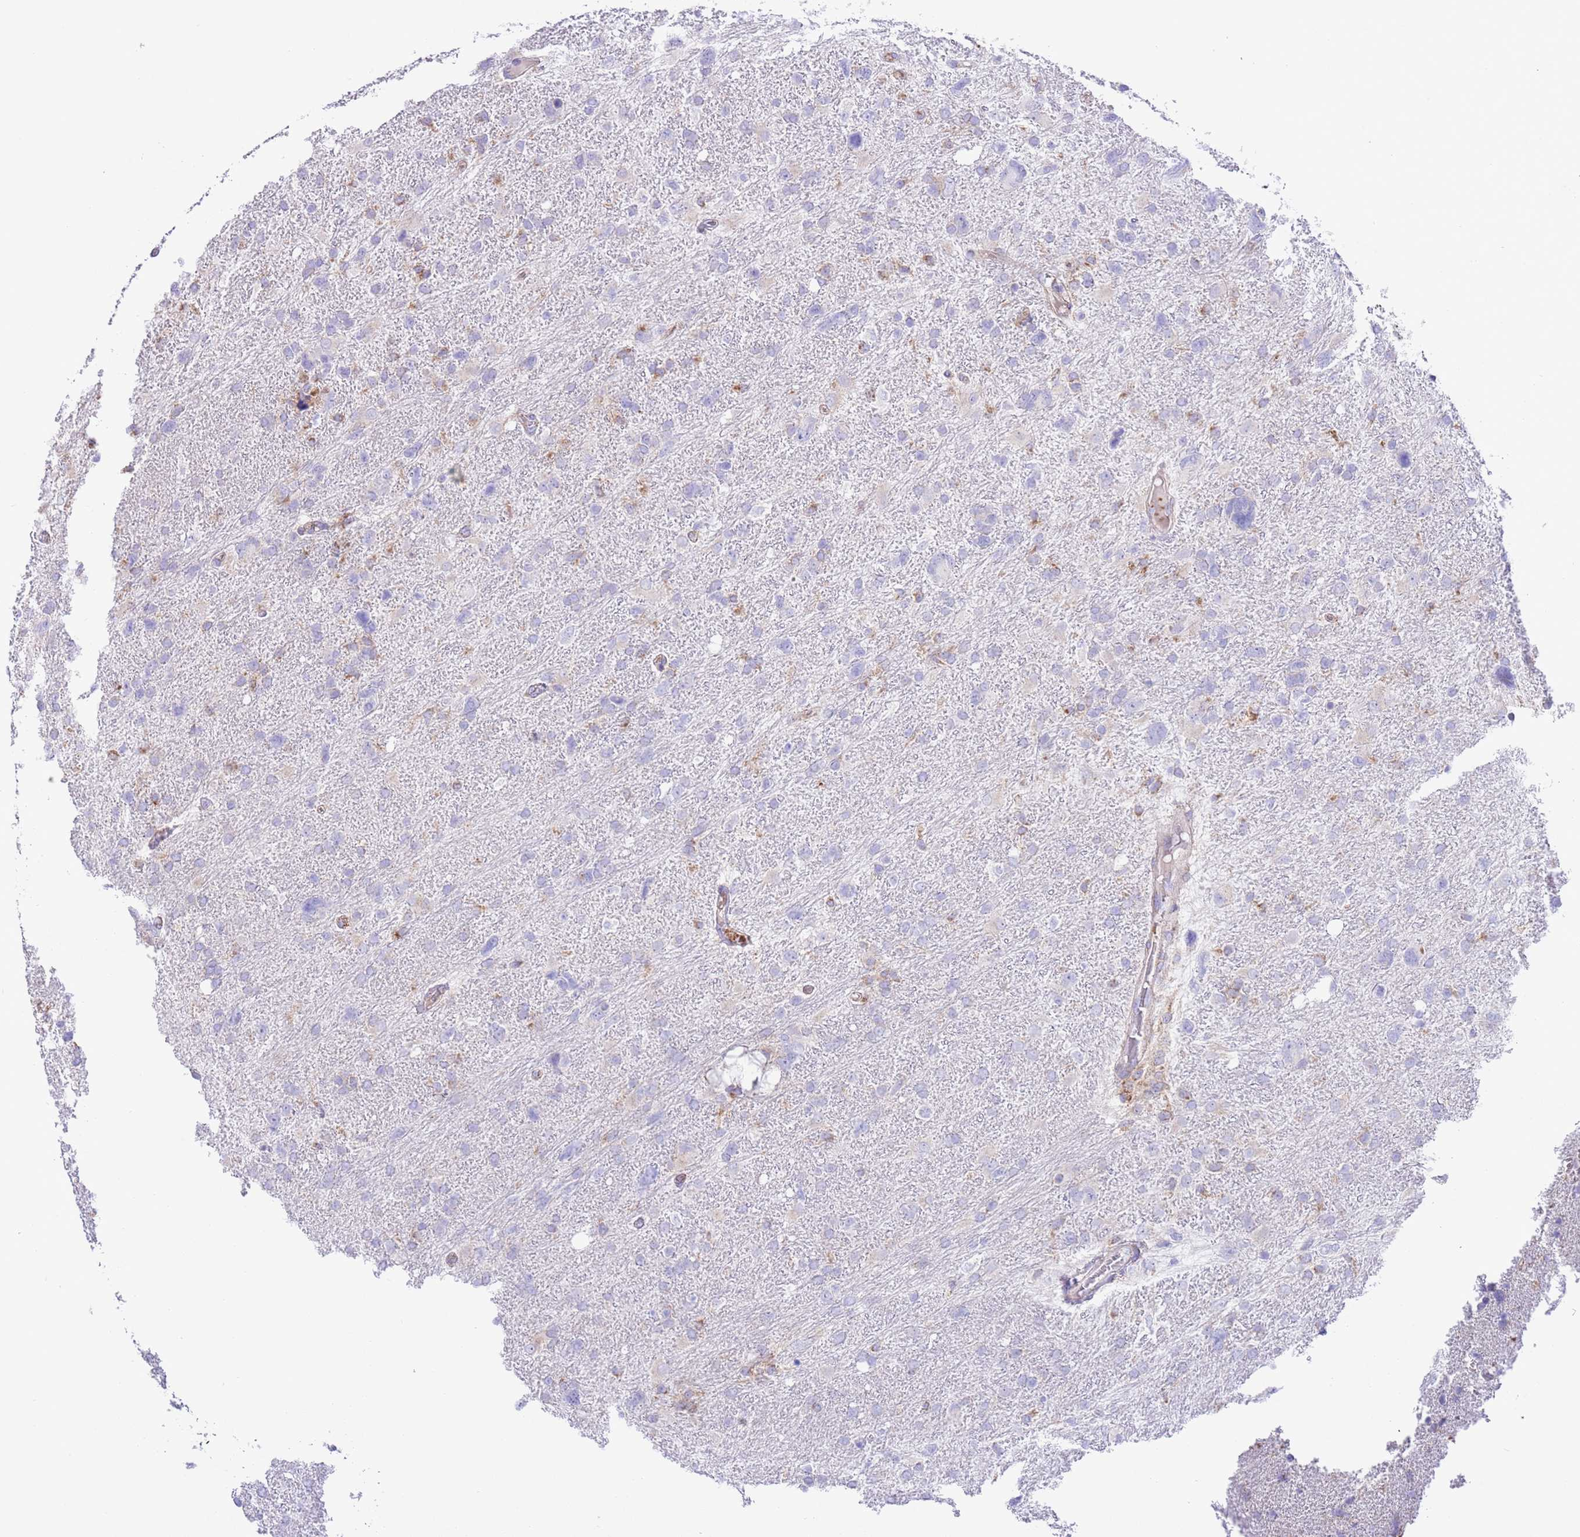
{"staining": {"intensity": "negative", "quantity": "none", "location": "none"}, "tissue": "glioma", "cell_type": "Tumor cells", "image_type": "cancer", "snomed": [{"axis": "morphology", "description": "Glioma, malignant, High grade"}, {"axis": "topography", "description": "Brain"}], "caption": "A micrograph of human glioma is negative for staining in tumor cells. Brightfield microscopy of IHC stained with DAB (brown) and hematoxylin (blue), captured at high magnification.", "gene": "SS18L2", "patient": {"sex": "male", "age": 61}}